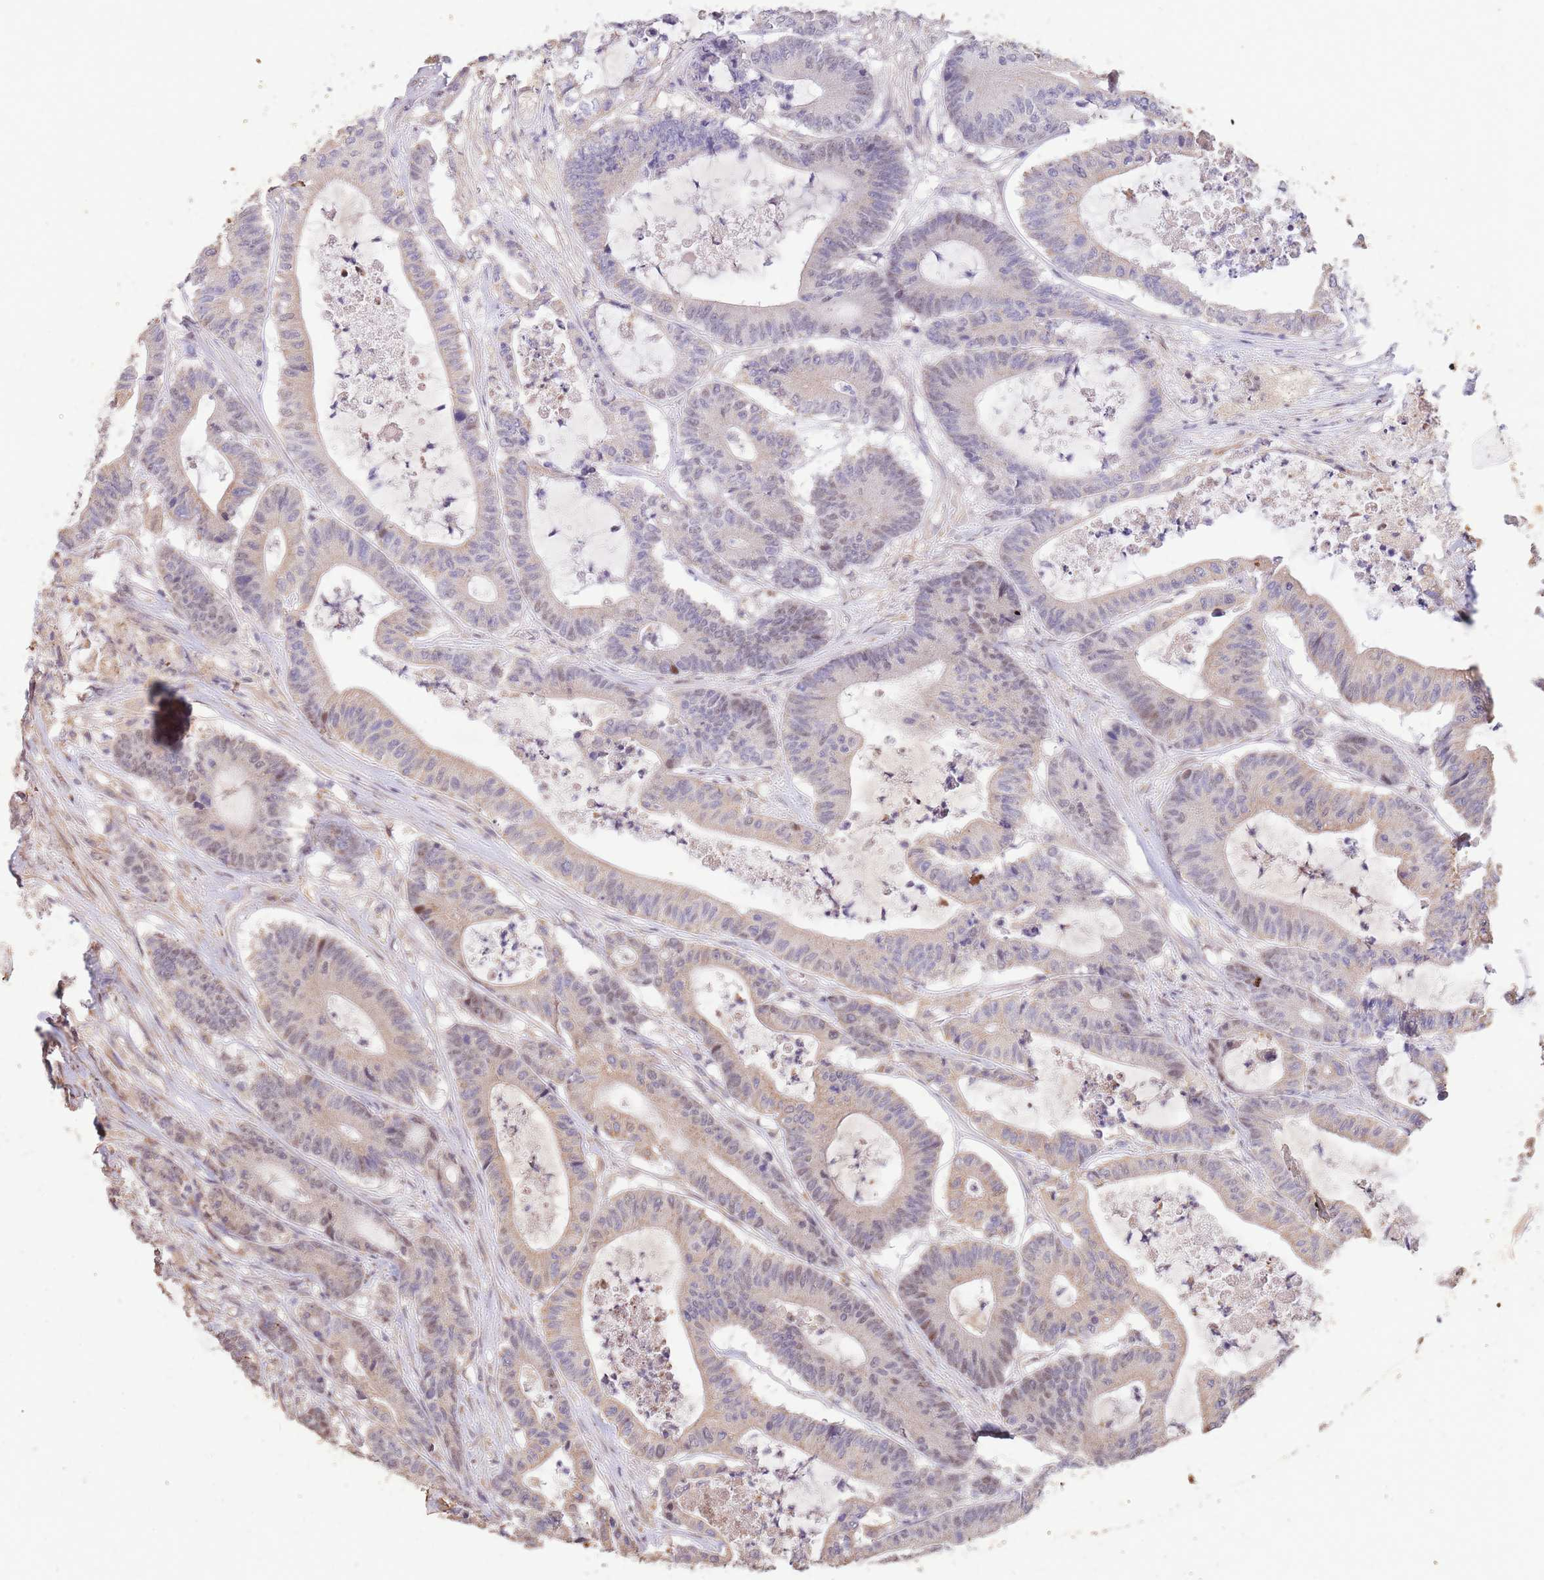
{"staining": {"intensity": "moderate", "quantity": "<25%", "location": "nuclear"}, "tissue": "colorectal cancer", "cell_type": "Tumor cells", "image_type": "cancer", "snomed": [{"axis": "morphology", "description": "Adenocarcinoma, NOS"}, {"axis": "topography", "description": "Colon"}], "caption": "About <25% of tumor cells in colorectal cancer (adenocarcinoma) show moderate nuclear protein staining as visualized by brown immunohistochemical staining.", "gene": "RGS14", "patient": {"sex": "female", "age": 84}}